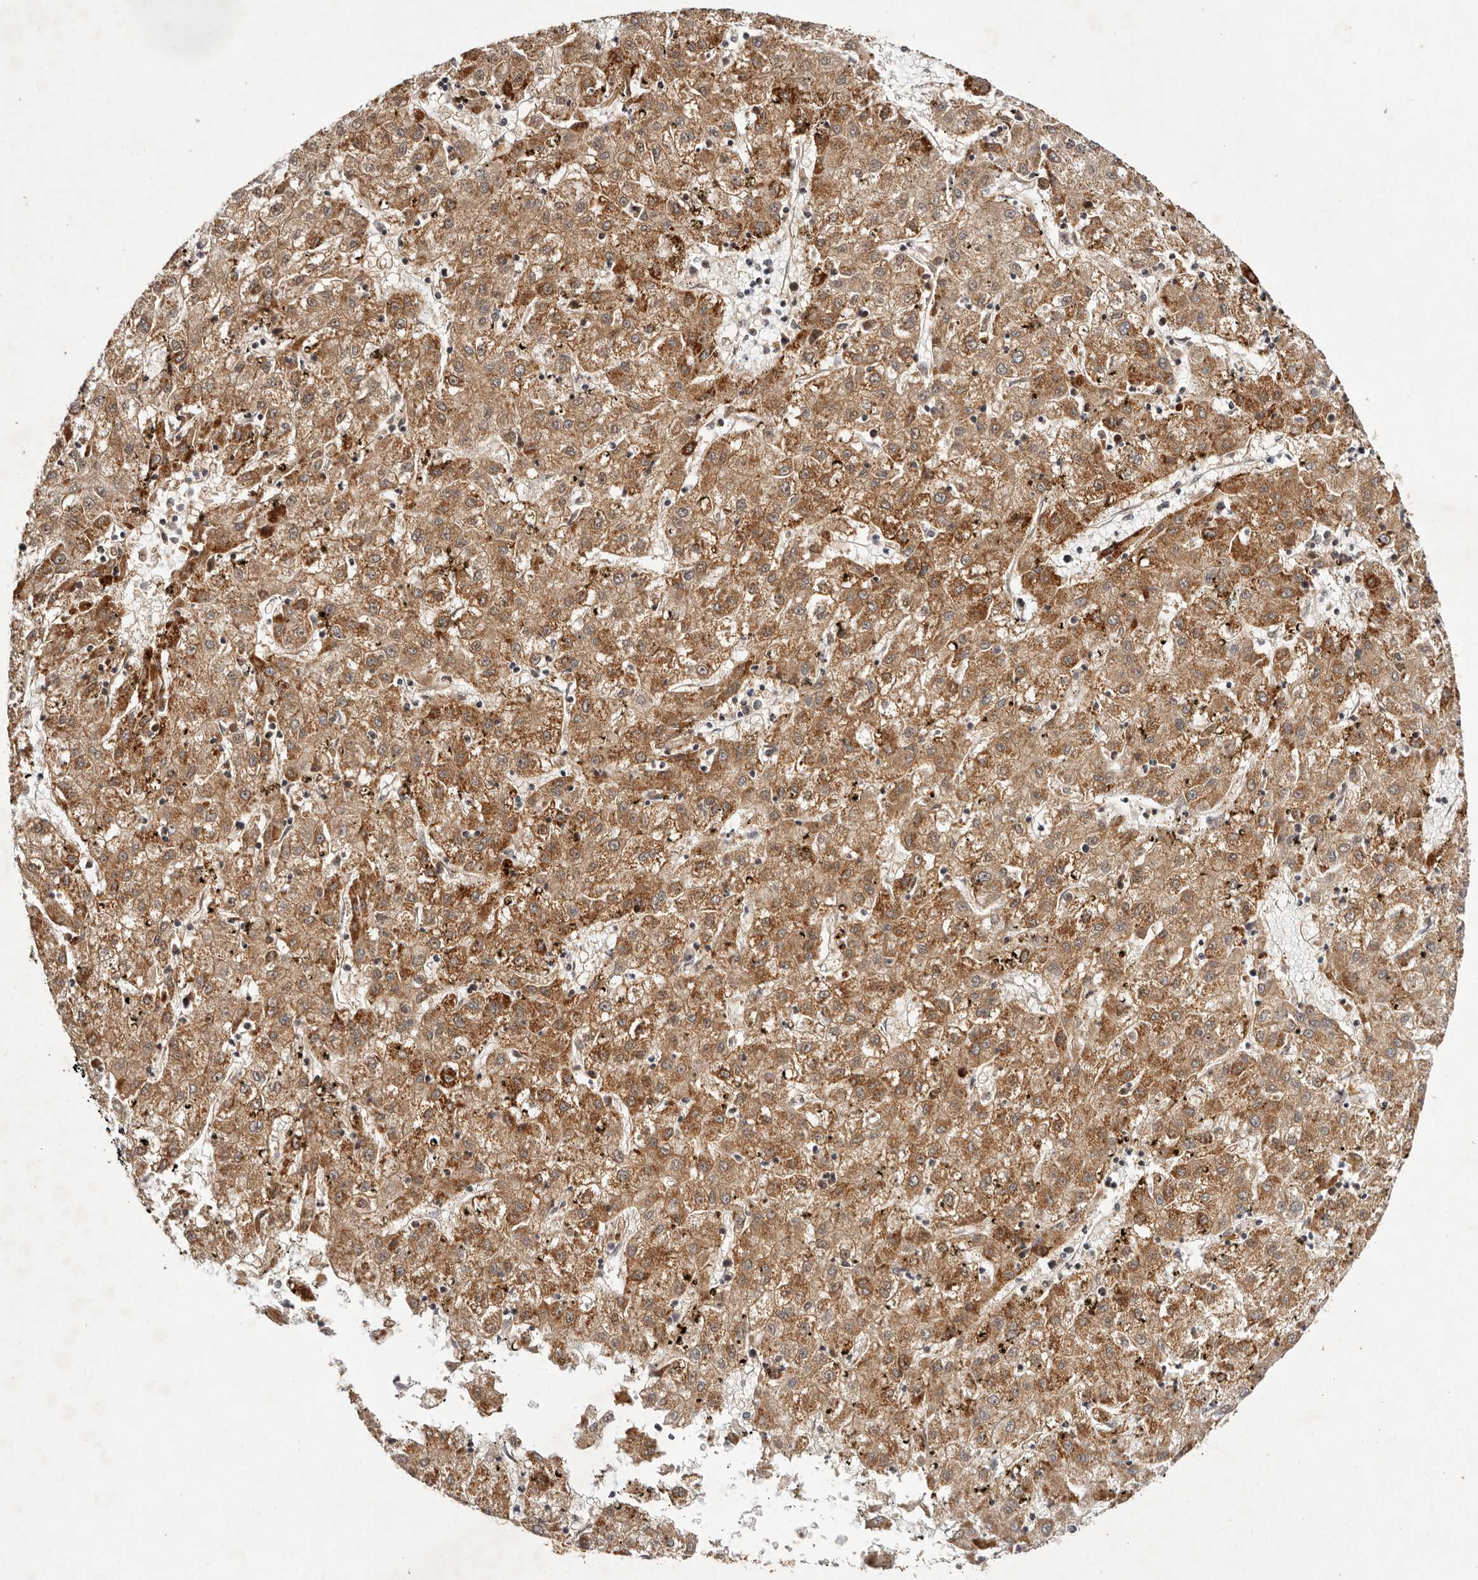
{"staining": {"intensity": "moderate", "quantity": ">75%", "location": "cytoplasmic/membranous"}, "tissue": "liver cancer", "cell_type": "Tumor cells", "image_type": "cancer", "snomed": [{"axis": "morphology", "description": "Carcinoma, Hepatocellular, NOS"}, {"axis": "topography", "description": "Liver"}], "caption": "DAB immunohistochemical staining of human liver hepatocellular carcinoma demonstrates moderate cytoplasmic/membranous protein positivity in approximately >75% of tumor cells.", "gene": "BUD31", "patient": {"sex": "male", "age": 72}}